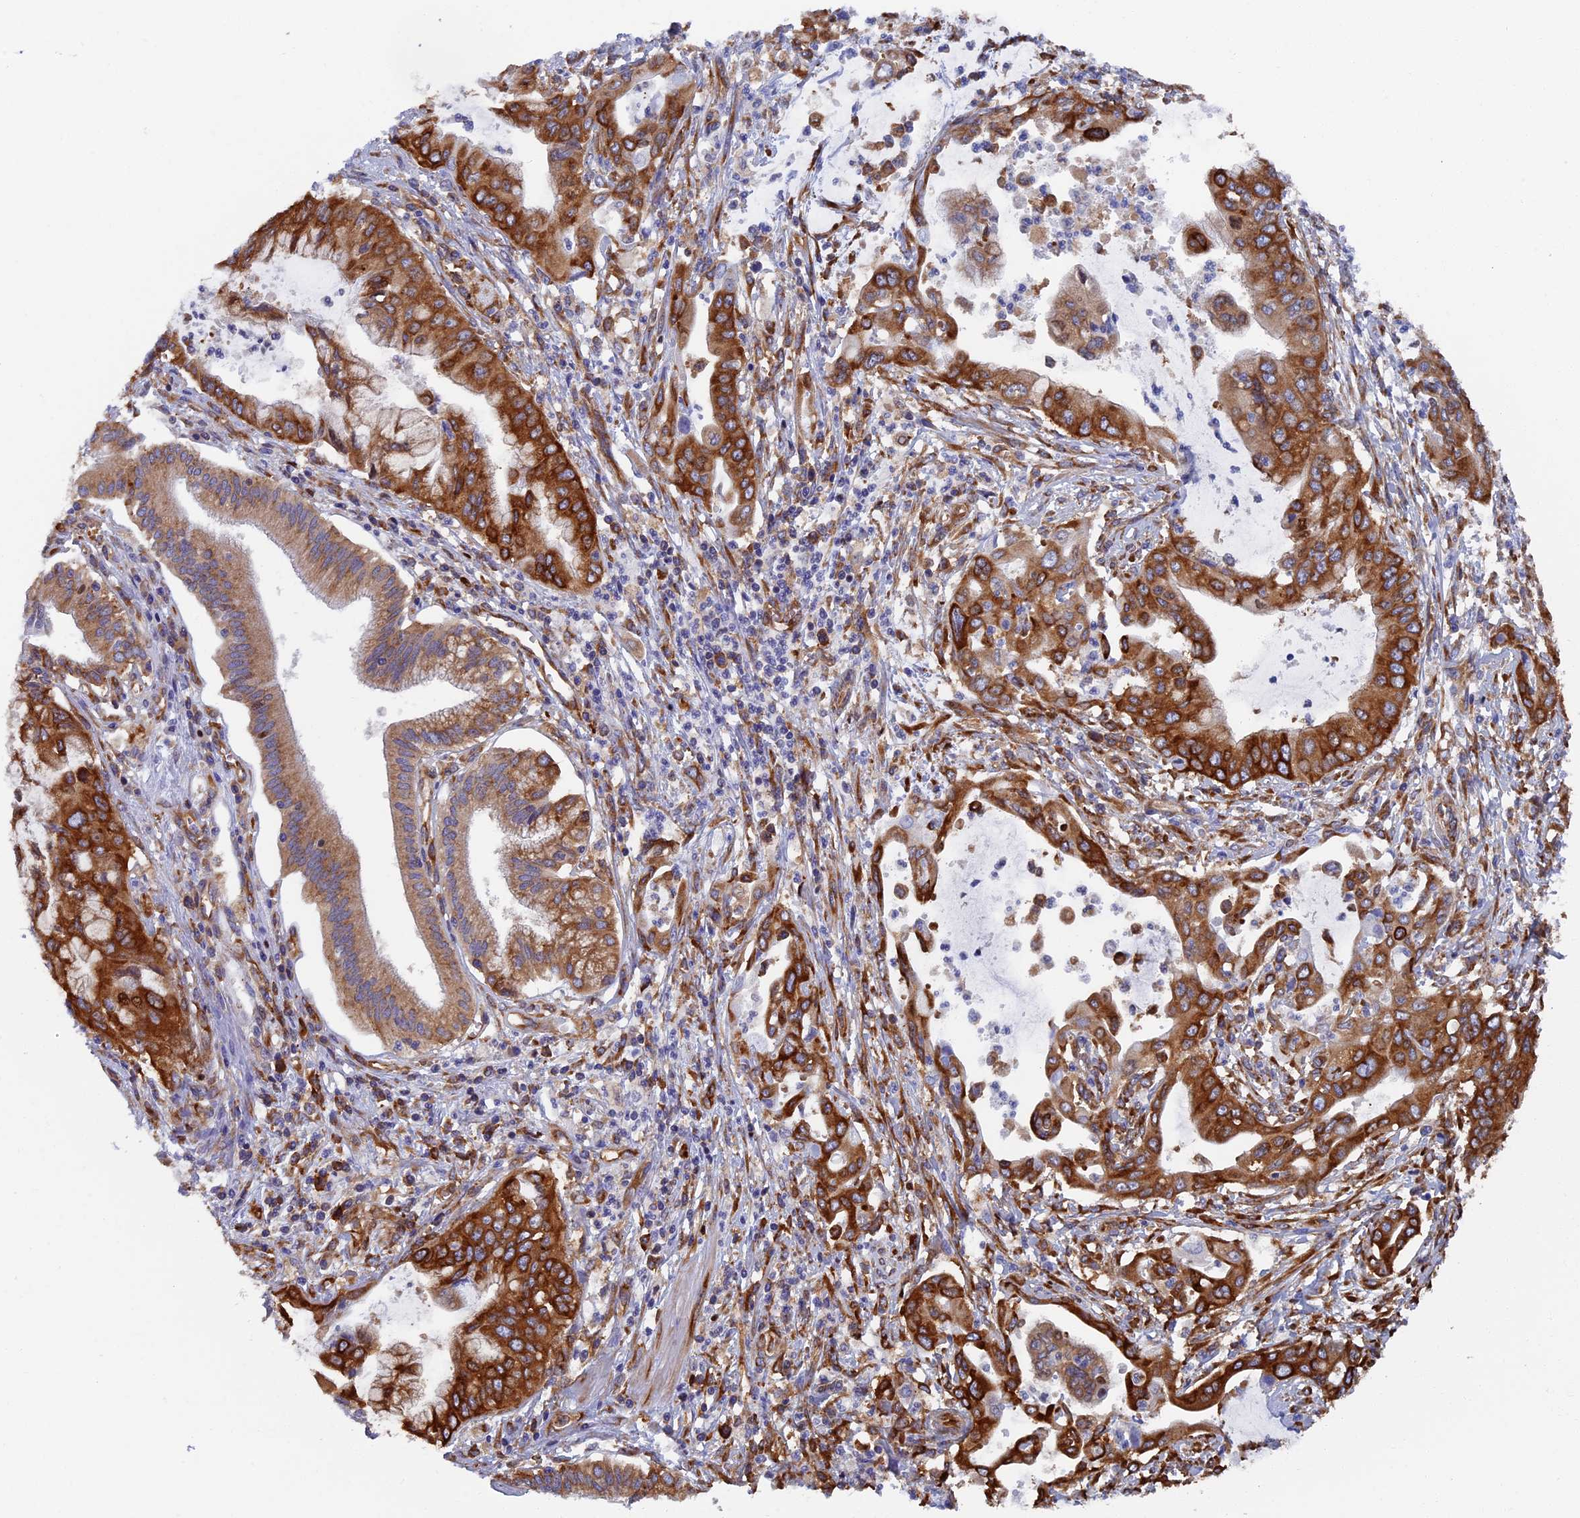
{"staining": {"intensity": "strong", "quantity": "25%-75%", "location": "cytoplasmic/membranous"}, "tissue": "pancreatic cancer", "cell_type": "Tumor cells", "image_type": "cancer", "snomed": [{"axis": "morphology", "description": "Adenocarcinoma, NOS"}, {"axis": "topography", "description": "Pancreas"}], "caption": "Strong cytoplasmic/membranous staining for a protein is appreciated in approximately 25%-75% of tumor cells of pancreatic adenocarcinoma using immunohistochemistry.", "gene": "YBX1", "patient": {"sex": "male", "age": 46}}